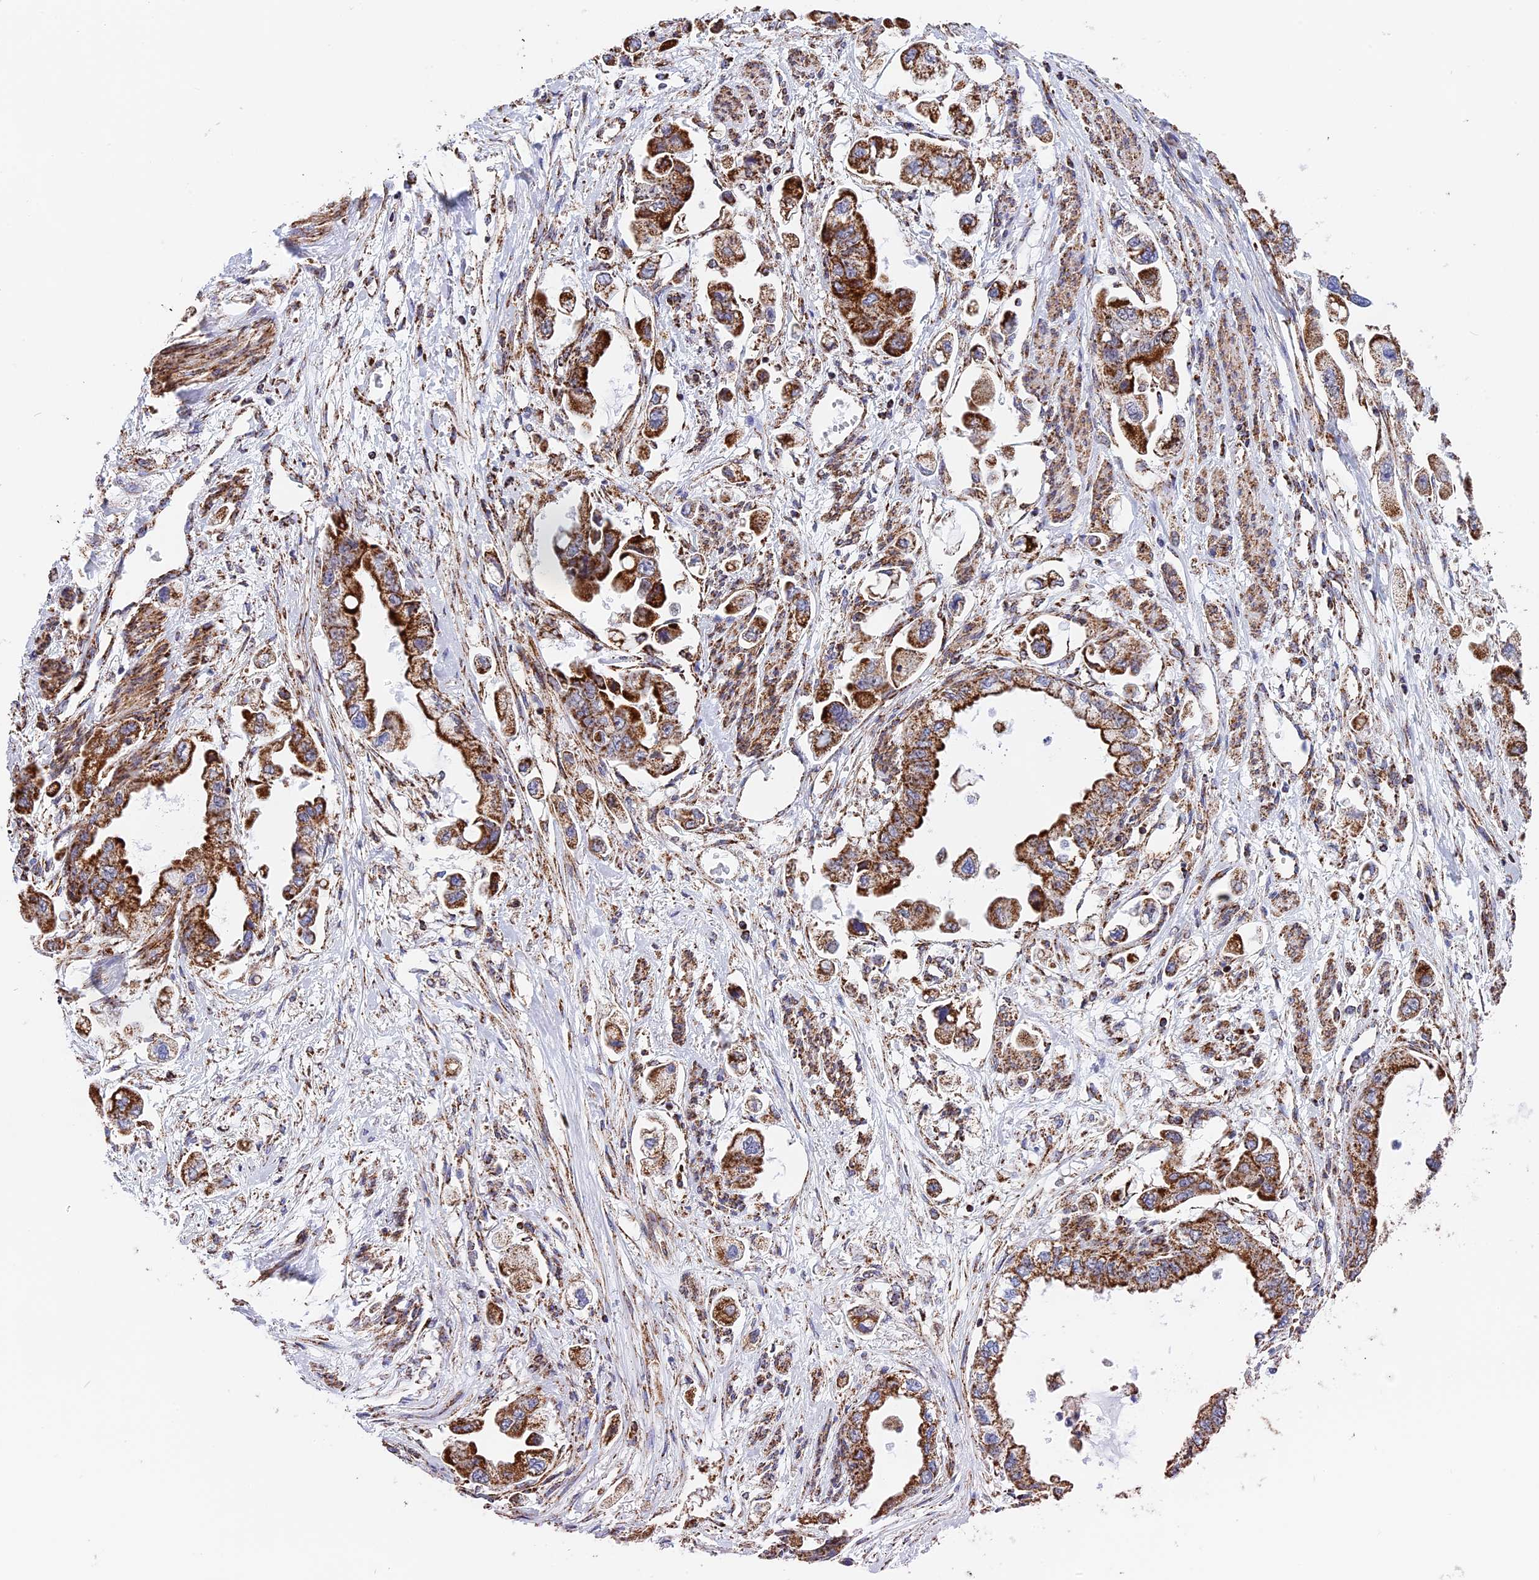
{"staining": {"intensity": "strong", "quantity": ">75%", "location": "cytoplasmic/membranous"}, "tissue": "stomach cancer", "cell_type": "Tumor cells", "image_type": "cancer", "snomed": [{"axis": "morphology", "description": "Adenocarcinoma, NOS"}, {"axis": "topography", "description": "Stomach"}], "caption": "Immunohistochemistry micrograph of neoplastic tissue: stomach adenocarcinoma stained using immunohistochemistry reveals high levels of strong protein expression localized specifically in the cytoplasmic/membranous of tumor cells, appearing as a cytoplasmic/membranous brown color.", "gene": "CDC16", "patient": {"sex": "male", "age": 62}}